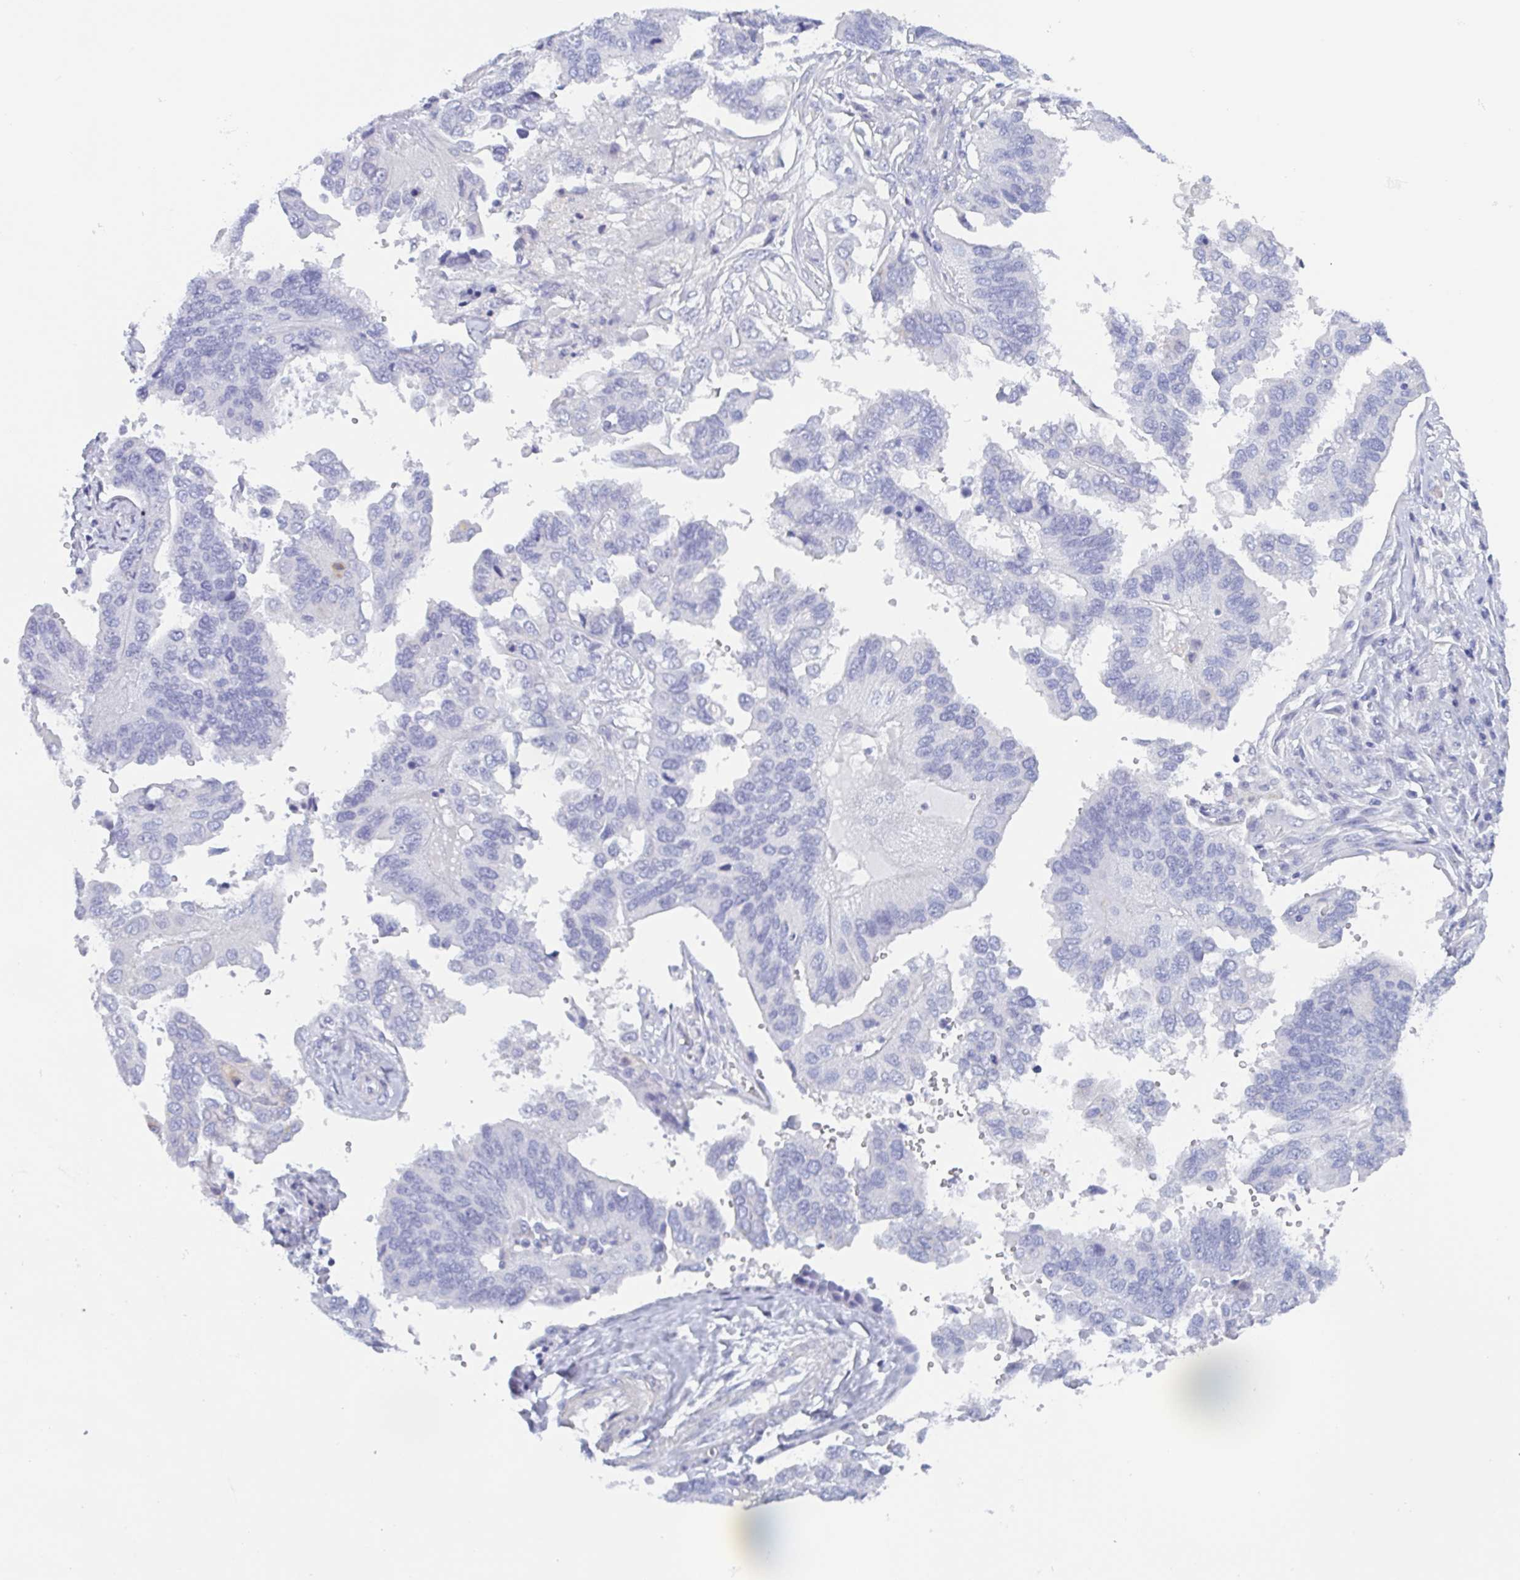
{"staining": {"intensity": "negative", "quantity": "none", "location": "none"}, "tissue": "ovarian cancer", "cell_type": "Tumor cells", "image_type": "cancer", "snomed": [{"axis": "morphology", "description": "Cystadenocarcinoma, serous, NOS"}, {"axis": "topography", "description": "Ovary"}], "caption": "Immunohistochemical staining of ovarian serous cystadenocarcinoma shows no significant positivity in tumor cells.", "gene": "TAGLN3", "patient": {"sex": "female", "age": 79}}